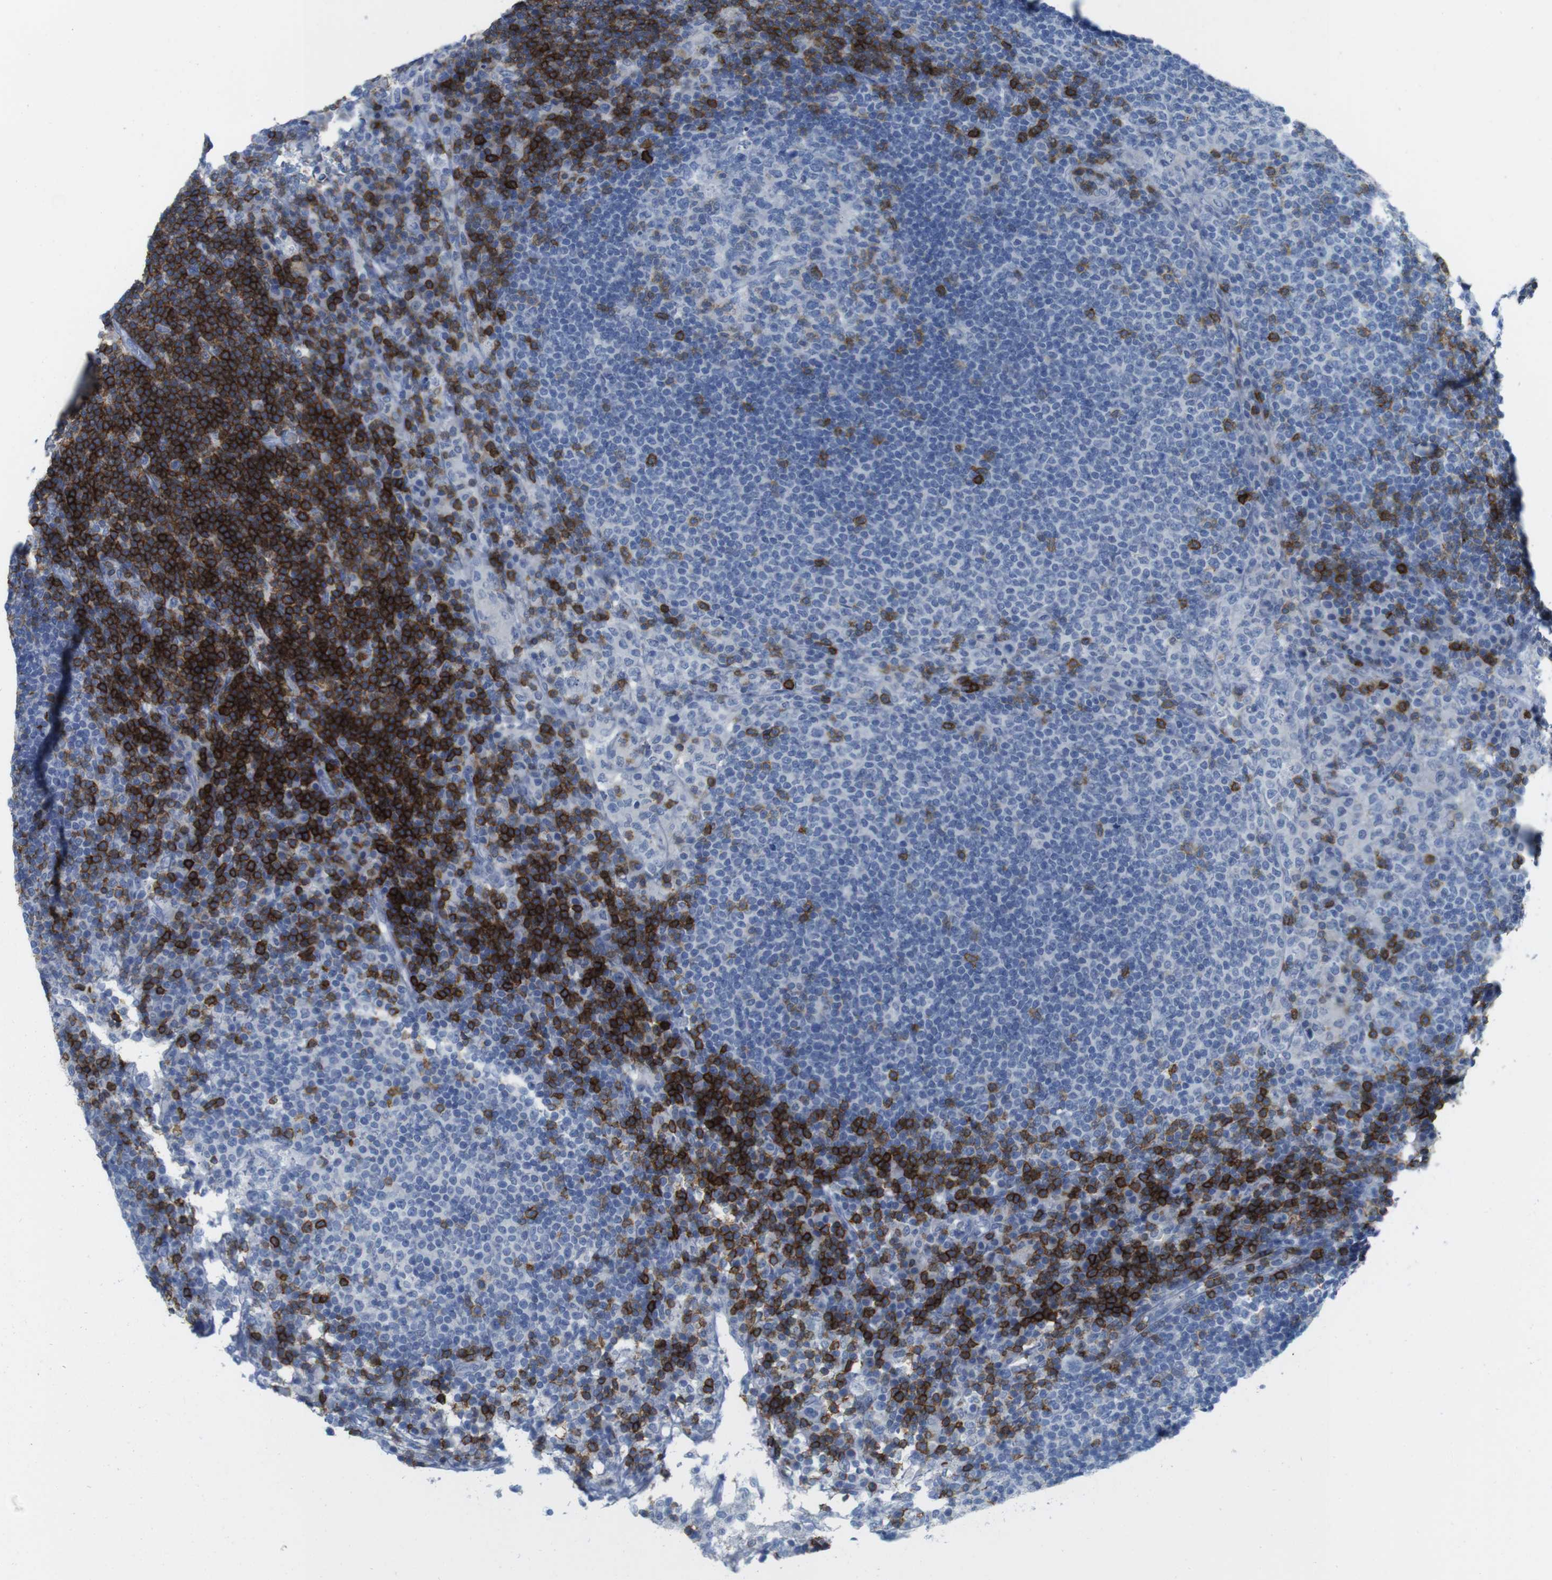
{"staining": {"intensity": "moderate", "quantity": "<25%", "location": "cytoplasmic/membranous"}, "tissue": "lymph node", "cell_type": "Germinal center cells", "image_type": "normal", "snomed": [{"axis": "morphology", "description": "Normal tissue, NOS"}, {"axis": "topography", "description": "Lymph node"}], "caption": "There is low levels of moderate cytoplasmic/membranous positivity in germinal center cells of unremarkable lymph node, as demonstrated by immunohistochemical staining (brown color).", "gene": "CD5", "patient": {"sex": "female", "age": 53}}